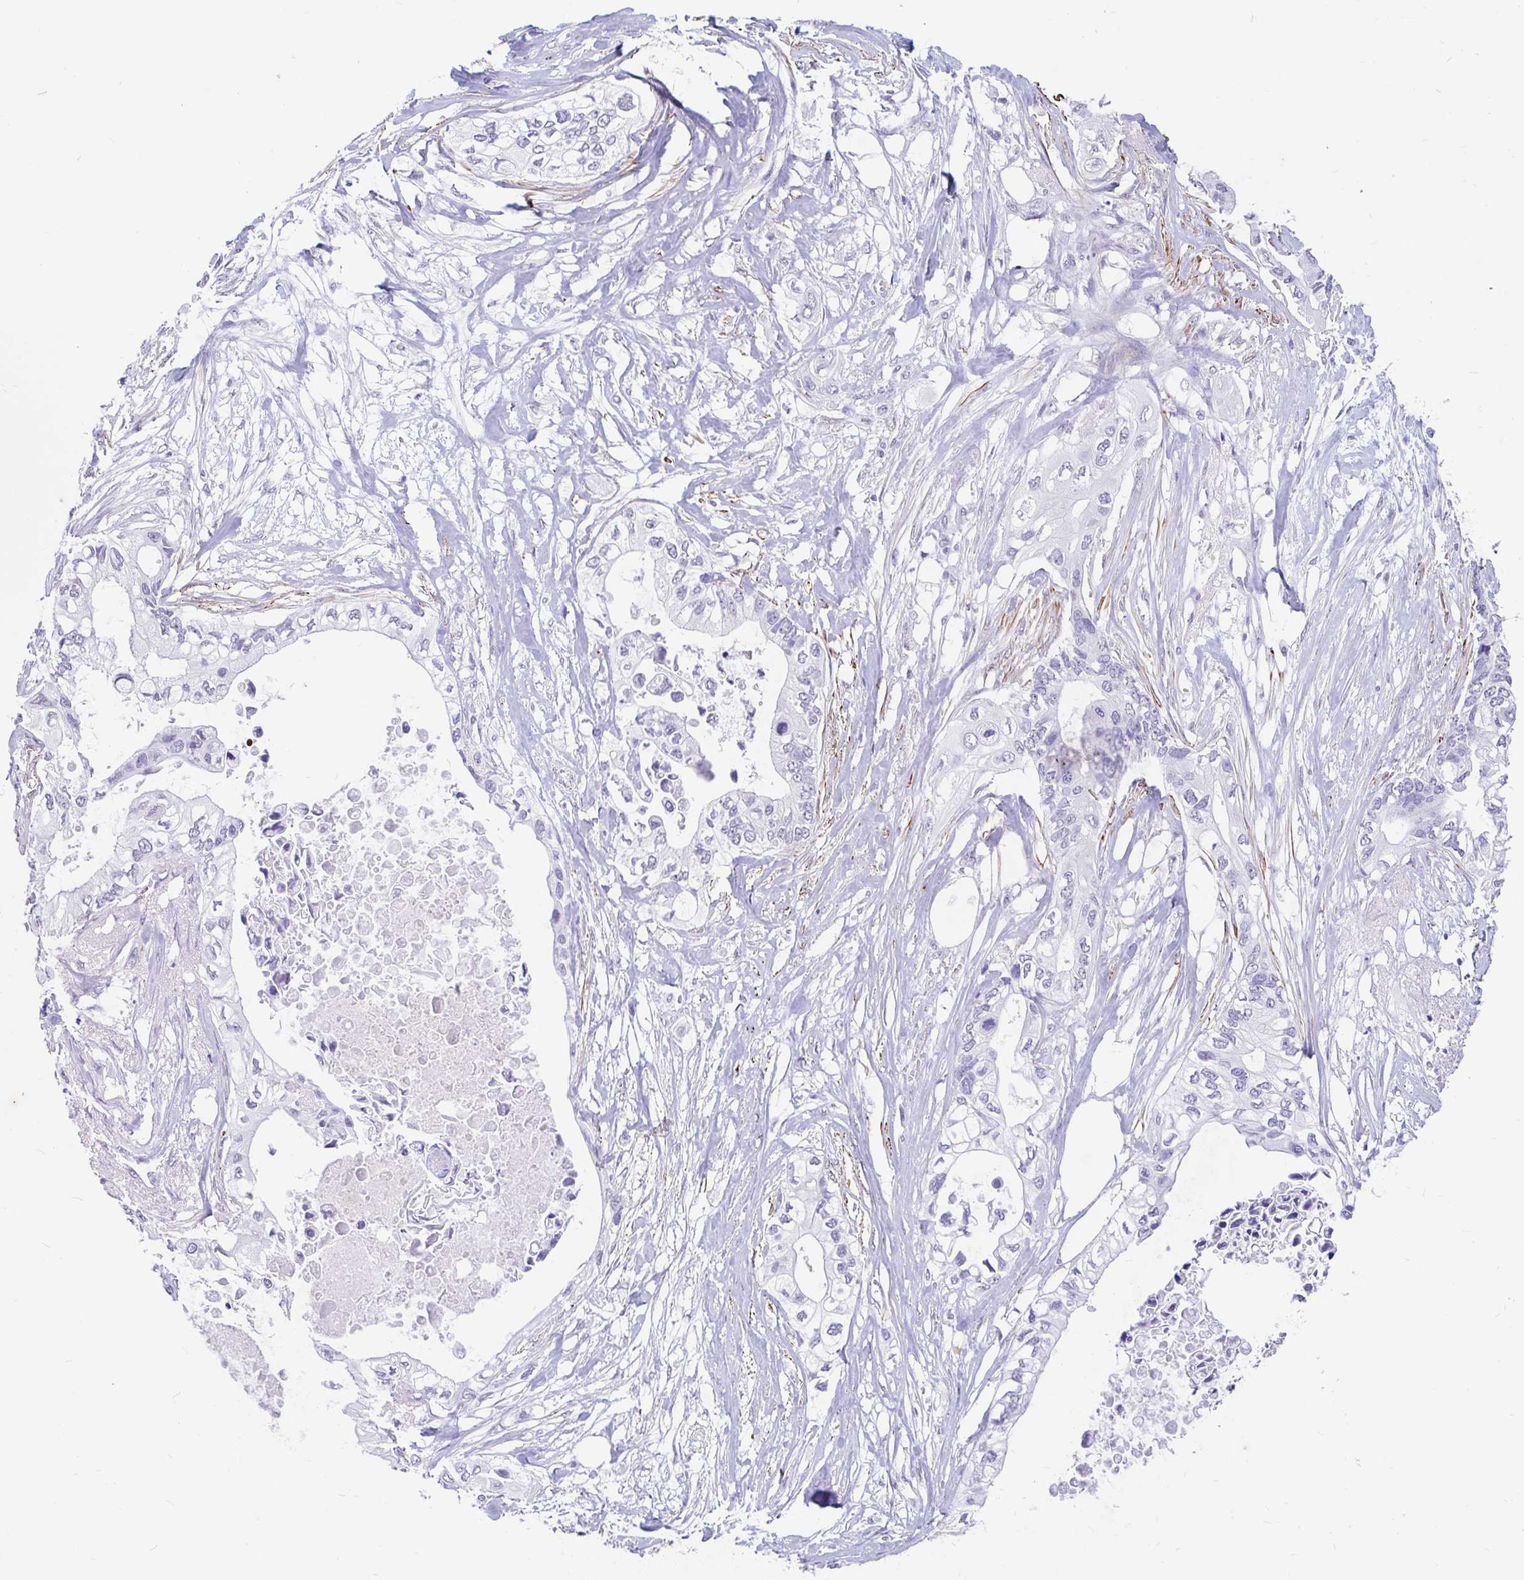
{"staining": {"intensity": "negative", "quantity": "none", "location": "none"}, "tissue": "pancreatic cancer", "cell_type": "Tumor cells", "image_type": "cancer", "snomed": [{"axis": "morphology", "description": "Adenocarcinoma, NOS"}, {"axis": "topography", "description": "Pancreas"}], "caption": "A histopathology image of human pancreatic cancer (adenocarcinoma) is negative for staining in tumor cells.", "gene": "EML5", "patient": {"sex": "female", "age": 63}}